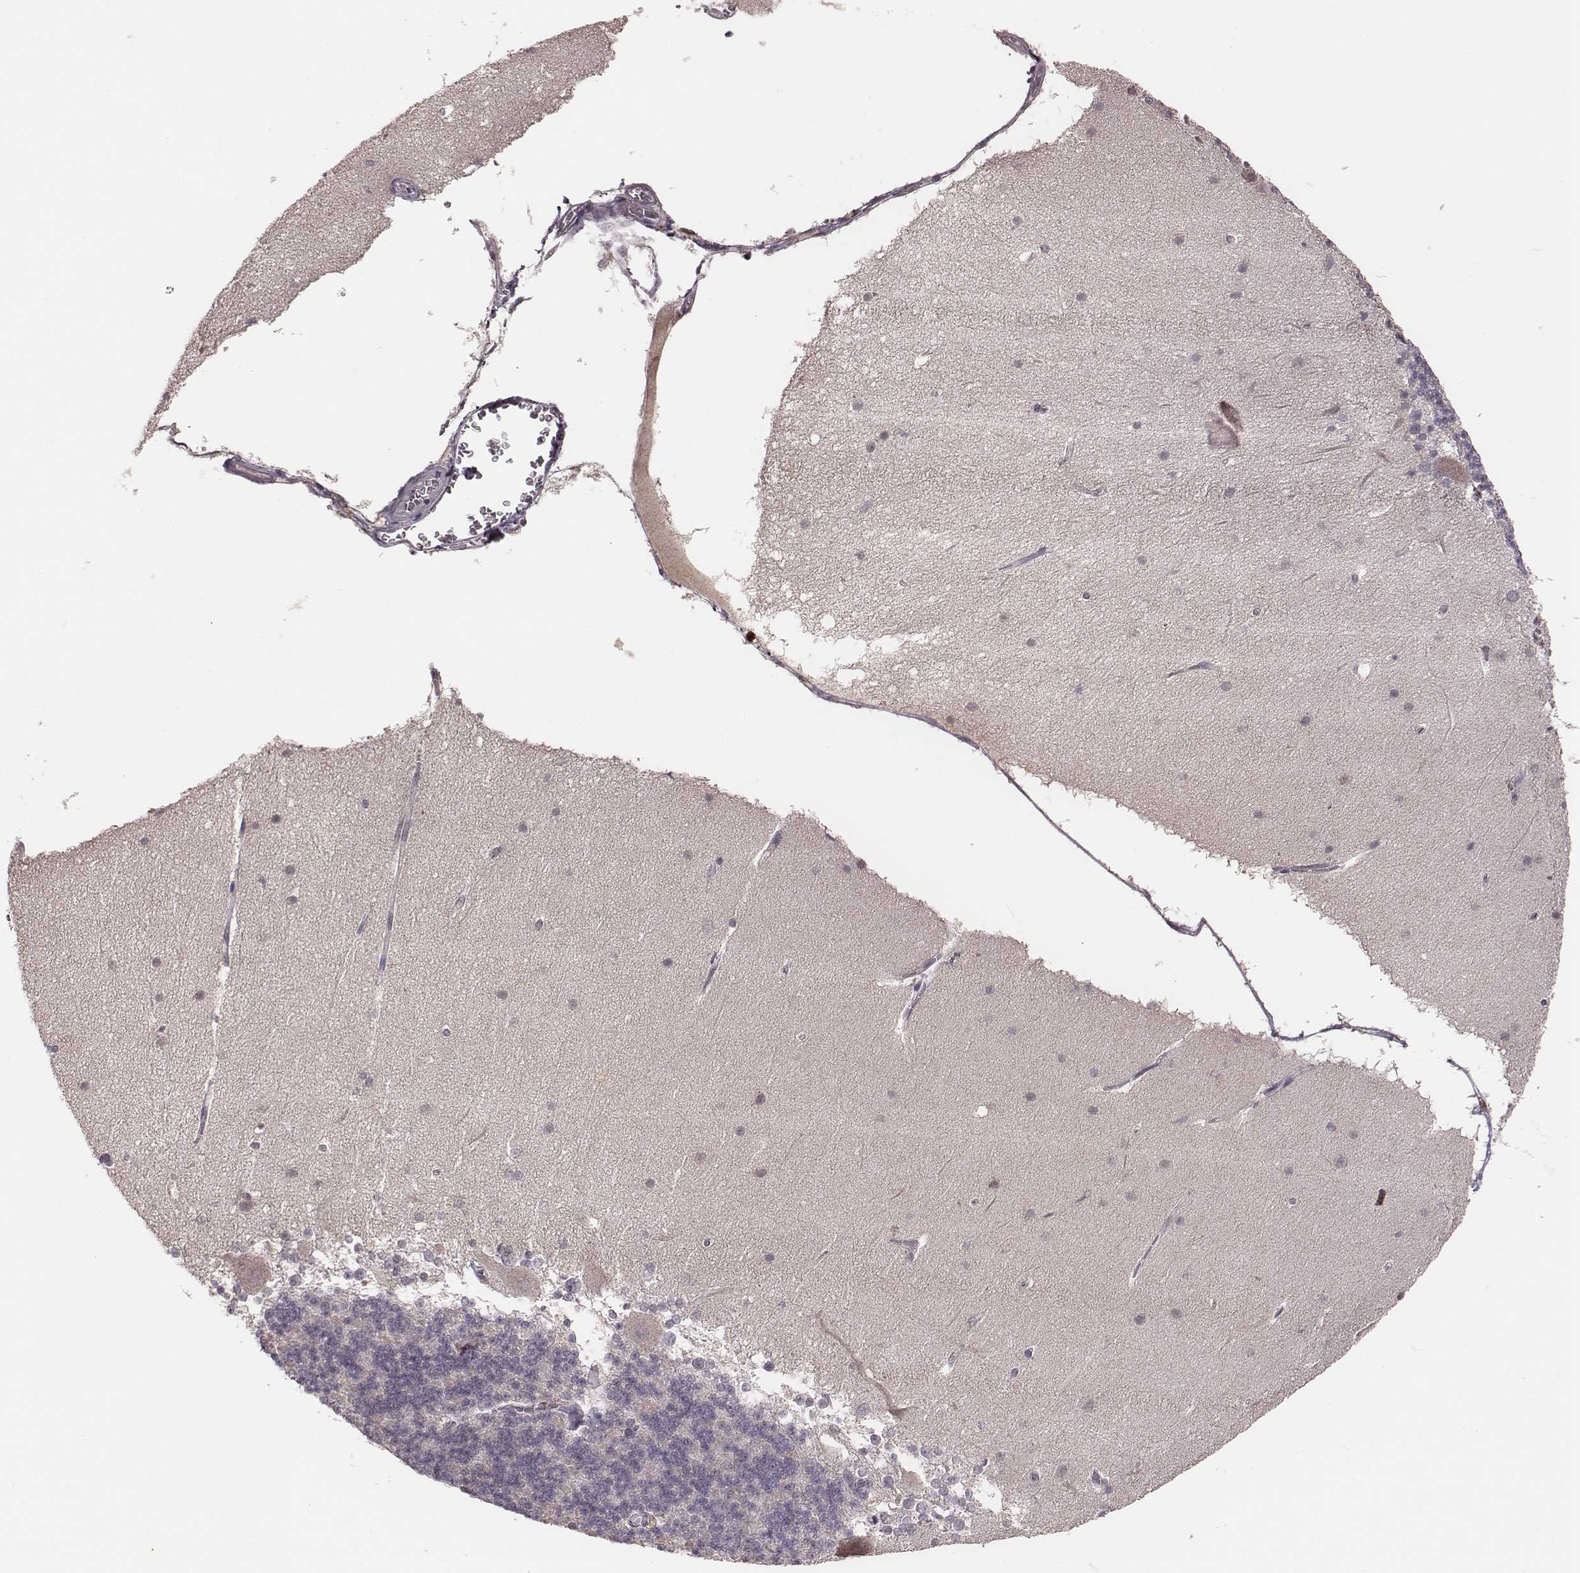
{"staining": {"intensity": "negative", "quantity": "none", "location": "none"}, "tissue": "cerebellum", "cell_type": "Cells in granular layer", "image_type": "normal", "snomed": [{"axis": "morphology", "description": "Normal tissue, NOS"}, {"axis": "topography", "description": "Cerebellum"}], "caption": "This is an IHC image of benign cerebellum. There is no expression in cells in granular layer.", "gene": "LY6K", "patient": {"sex": "female", "age": 19}}